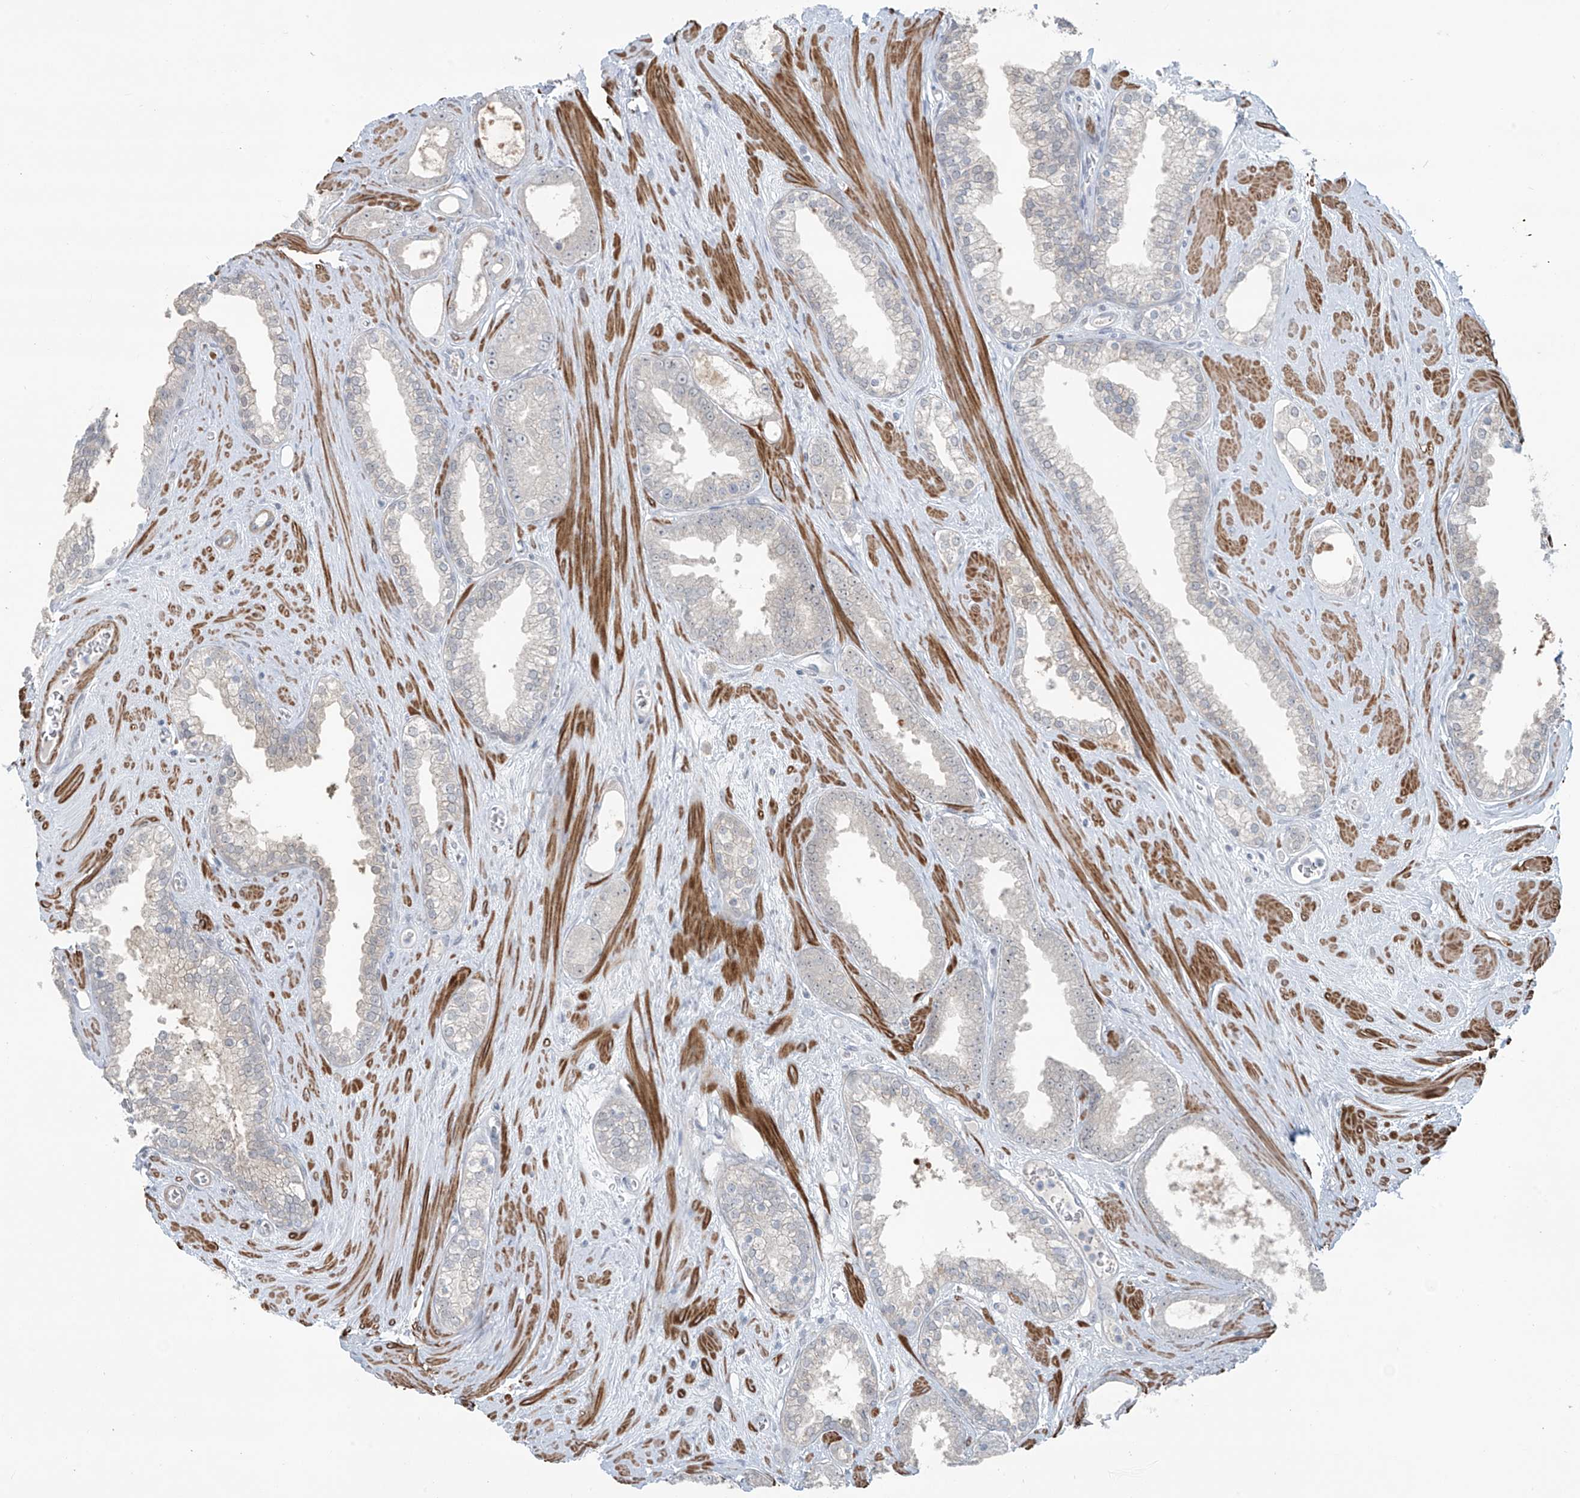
{"staining": {"intensity": "negative", "quantity": "none", "location": "none"}, "tissue": "prostate cancer", "cell_type": "Tumor cells", "image_type": "cancer", "snomed": [{"axis": "morphology", "description": "Adenocarcinoma, Low grade"}, {"axis": "topography", "description": "Prostate"}], "caption": "IHC histopathology image of prostate cancer stained for a protein (brown), which demonstrates no expression in tumor cells.", "gene": "RASGEF1A", "patient": {"sex": "male", "age": 62}}